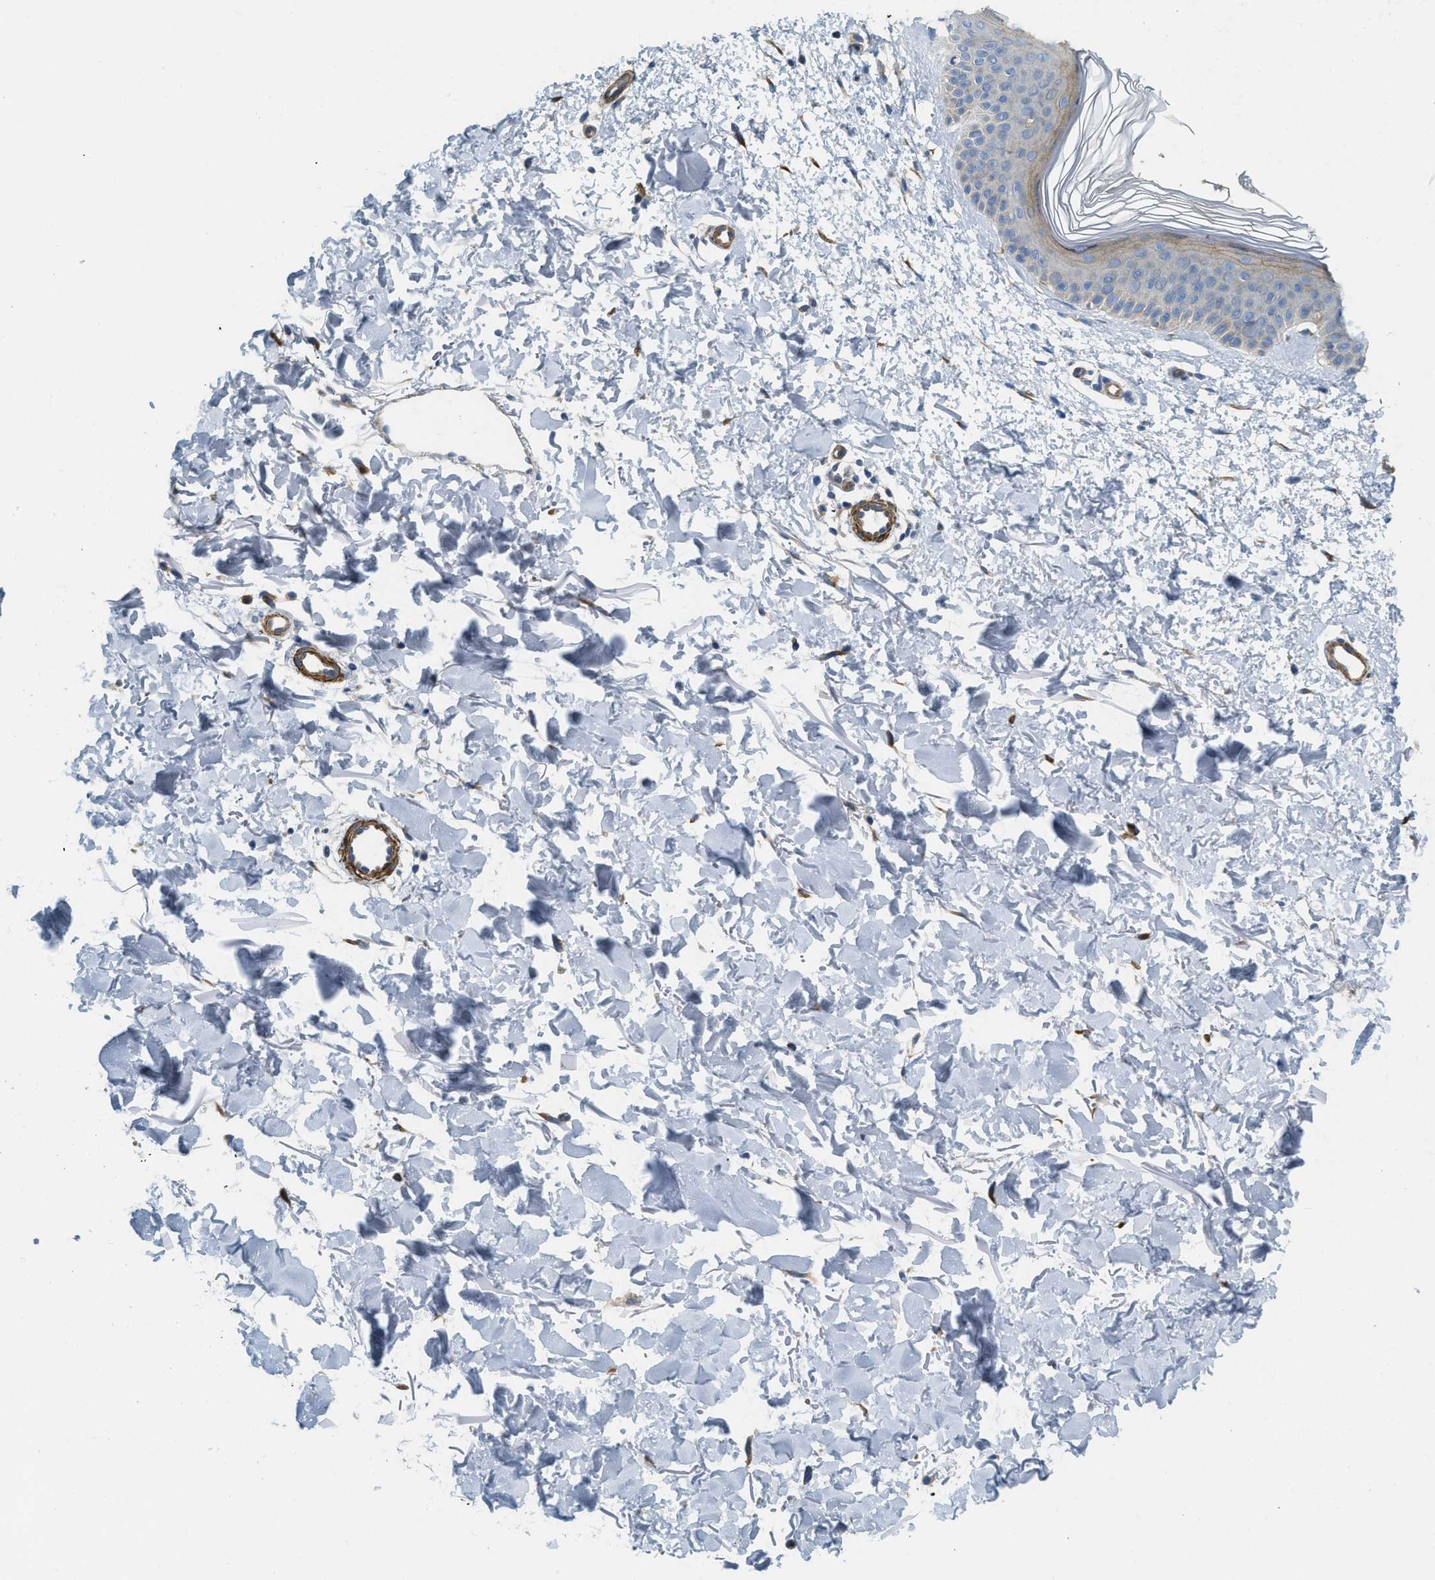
{"staining": {"intensity": "negative", "quantity": "none", "location": "none"}, "tissue": "skin", "cell_type": "Fibroblasts", "image_type": "normal", "snomed": [{"axis": "morphology", "description": "Normal tissue, NOS"}, {"axis": "morphology", "description": "Malignant melanoma, NOS"}, {"axis": "topography", "description": "Skin"}], "caption": "High power microscopy image of an IHC photomicrograph of benign skin, revealing no significant positivity in fibroblasts. The staining was performed using DAB to visualize the protein expression in brown, while the nuclei were stained in blue with hematoxylin (Magnification: 20x).", "gene": "BMPR1A", "patient": {"sex": "male", "age": 83}}